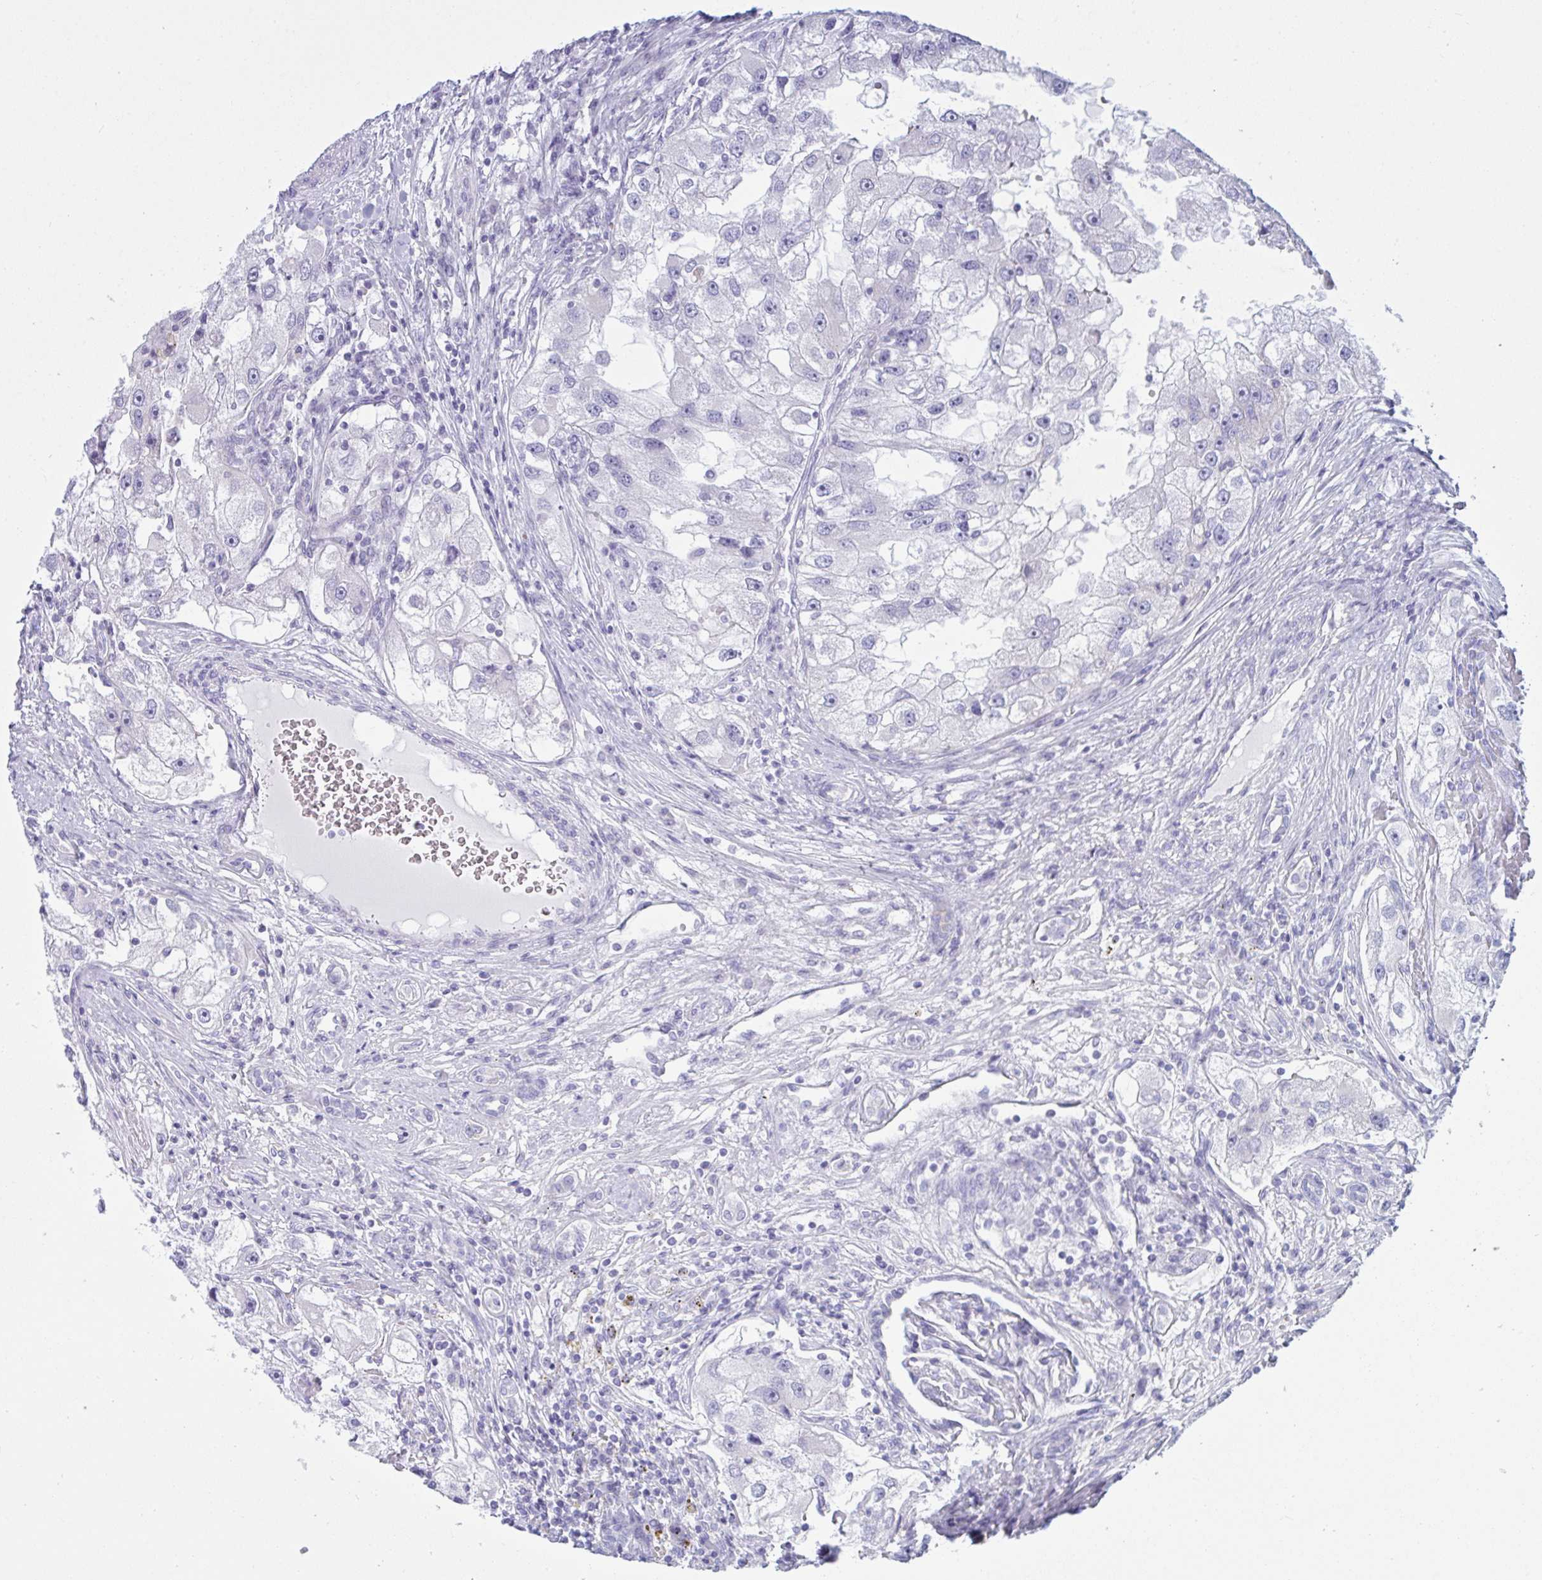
{"staining": {"intensity": "negative", "quantity": "none", "location": "none"}, "tissue": "renal cancer", "cell_type": "Tumor cells", "image_type": "cancer", "snomed": [{"axis": "morphology", "description": "Adenocarcinoma, NOS"}, {"axis": "topography", "description": "Kidney"}], "caption": "This is an immunohistochemistry photomicrograph of renal cancer (adenocarcinoma). There is no expression in tumor cells.", "gene": "BBS1", "patient": {"sex": "male", "age": 63}}